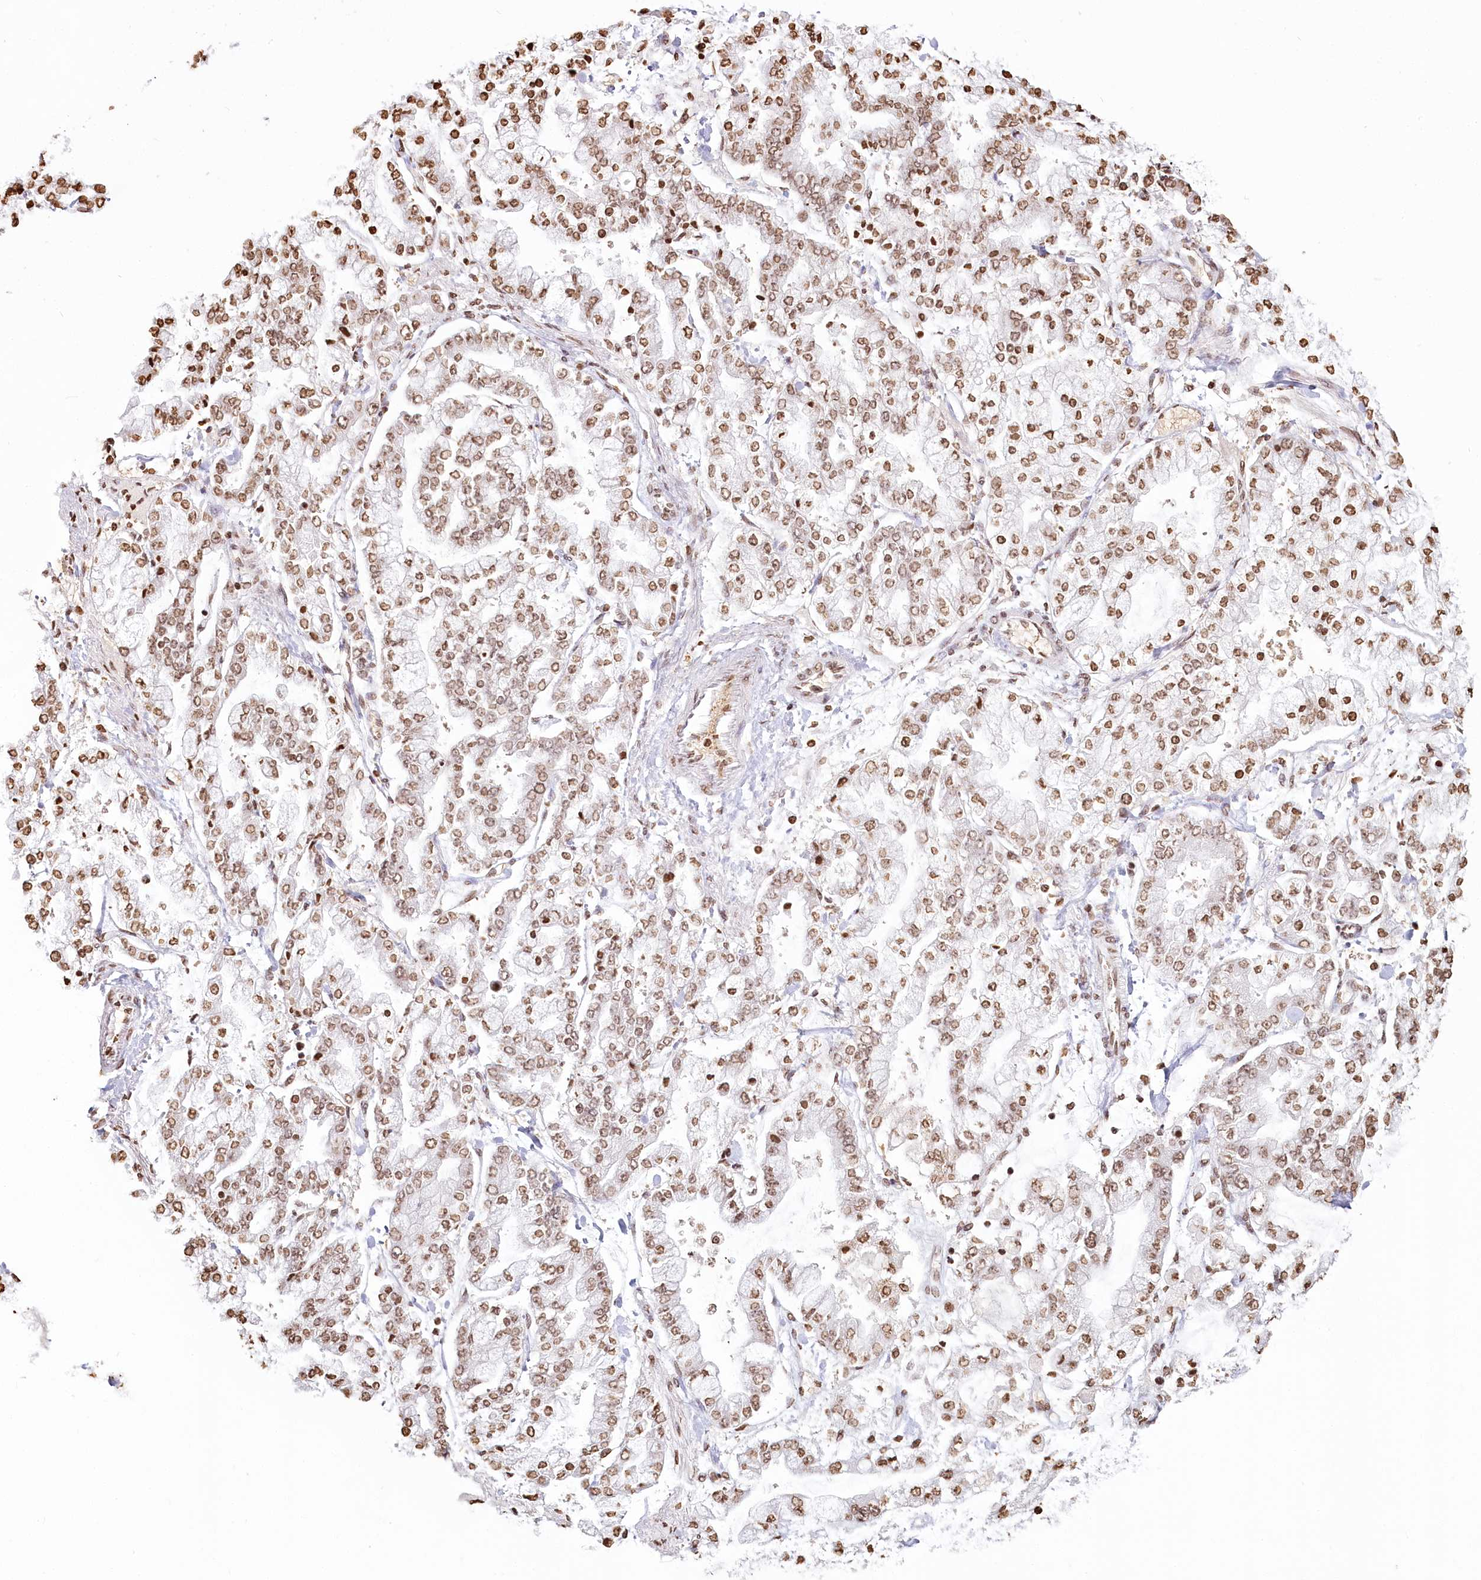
{"staining": {"intensity": "moderate", "quantity": ">75%", "location": "nuclear"}, "tissue": "stomach cancer", "cell_type": "Tumor cells", "image_type": "cancer", "snomed": [{"axis": "morphology", "description": "Normal tissue, NOS"}, {"axis": "morphology", "description": "Adenocarcinoma, NOS"}, {"axis": "topography", "description": "Stomach, upper"}, {"axis": "topography", "description": "Stomach"}], "caption": "Protein staining by immunohistochemistry reveals moderate nuclear positivity in about >75% of tumor cells in stomach cancer (adenocarcinoma). The staining was performed using DAB, with brown indicating positive protein expression. Nuclei are stained blue with hematoxylin.", "gene": "FAM13A", "patient": {"sex": "male", "age": 76}}